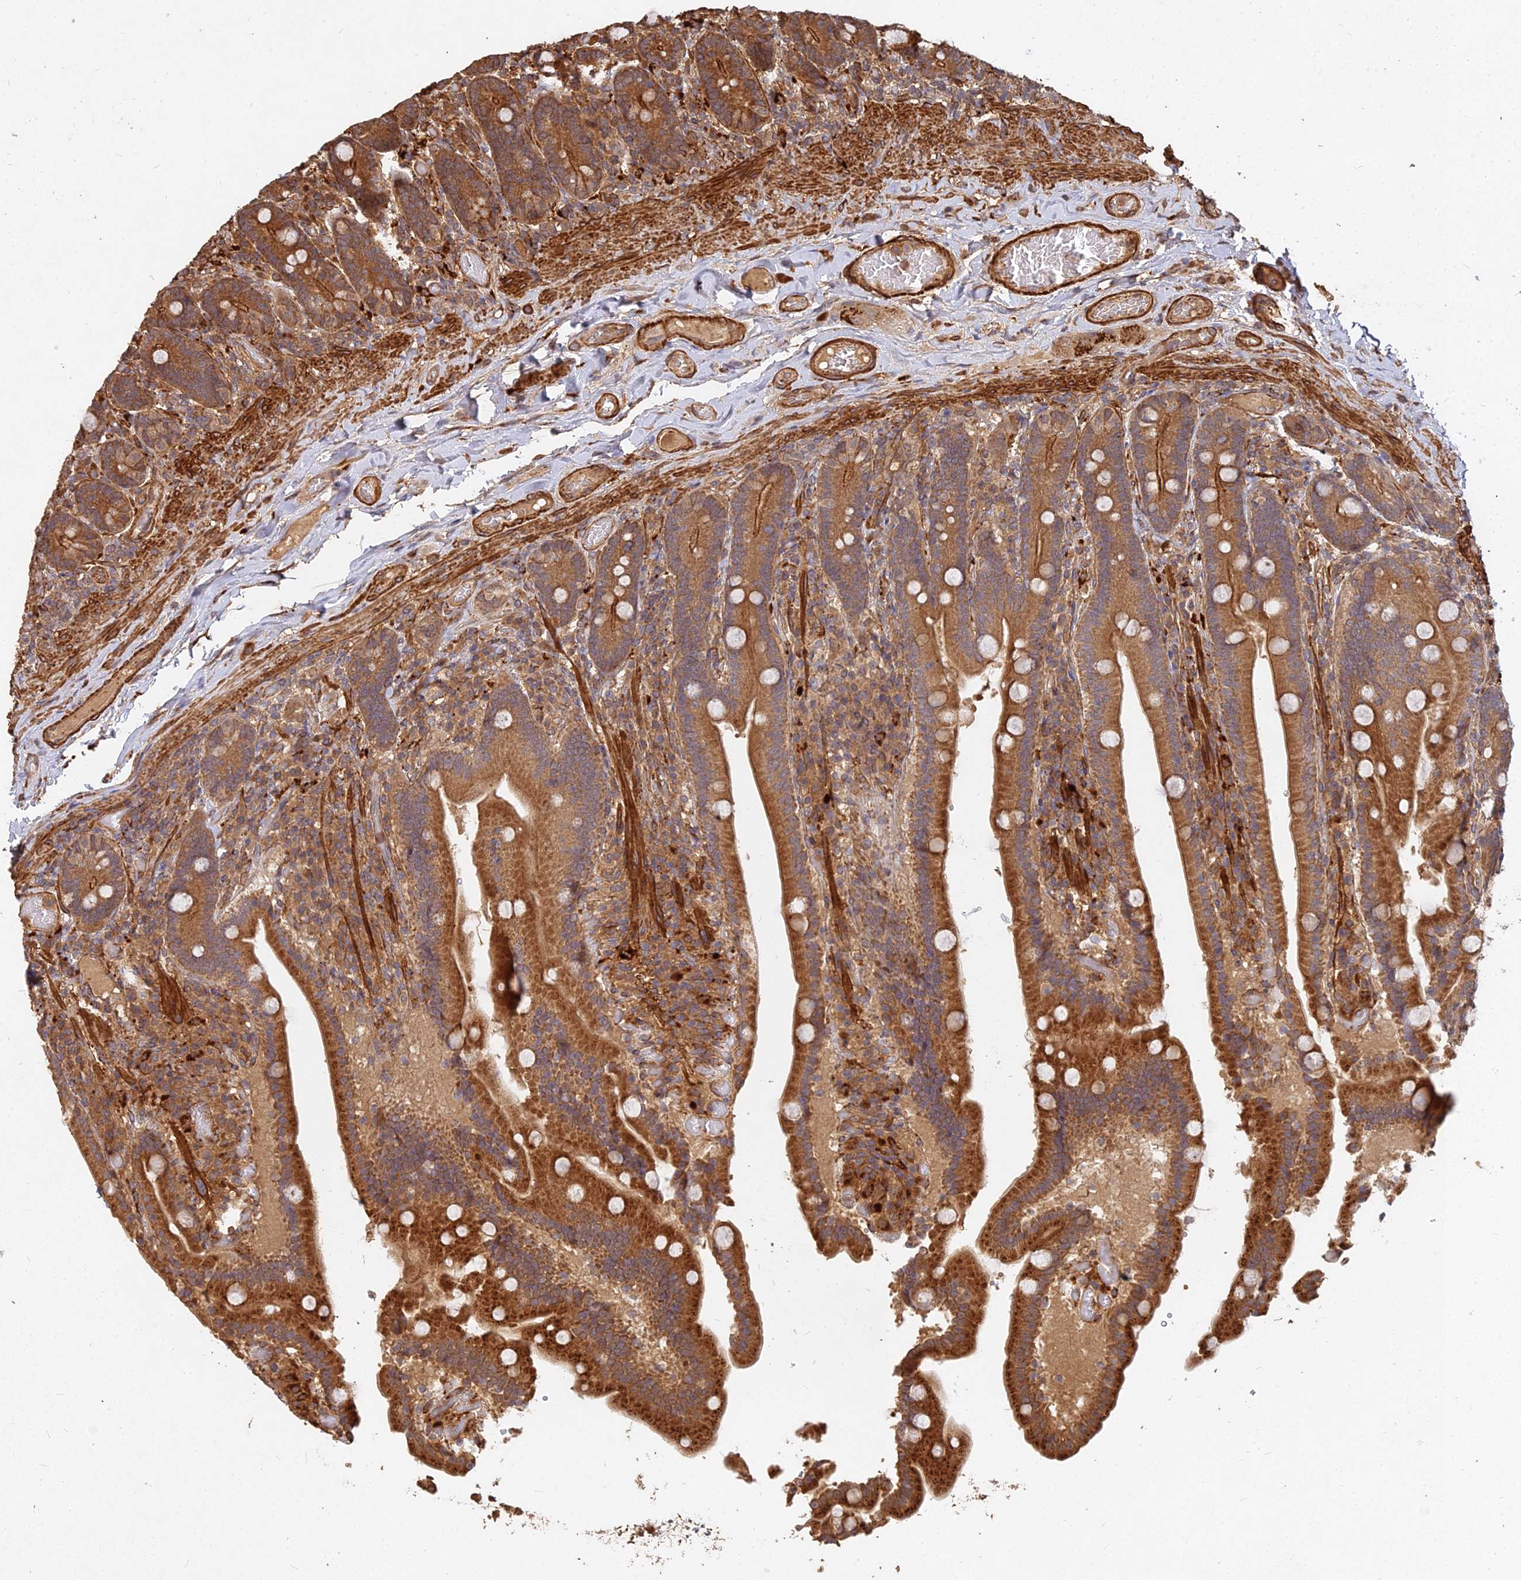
{"staining": {"intensity": "strong", "quantity": ">75%", "location": "cytoplasmic/membranous"}, "tissue": "duodenum", "cell_type": "Glandular cells", "image_type": "normal", "snomed": [{"axis": "morphology", "description": "Normal tissue, NOS"}, {"axis": "topography", "description": "Duodenum"}], "caption": "A micrograph showing strong cytoplasmic/membranous positivity in about >75% of glandular cells in unremarkable duodenum, as visualized by brown immunohistochemical staining.", "gene": "UBE2W", "patient": {"sex": "female", "age": 62}}